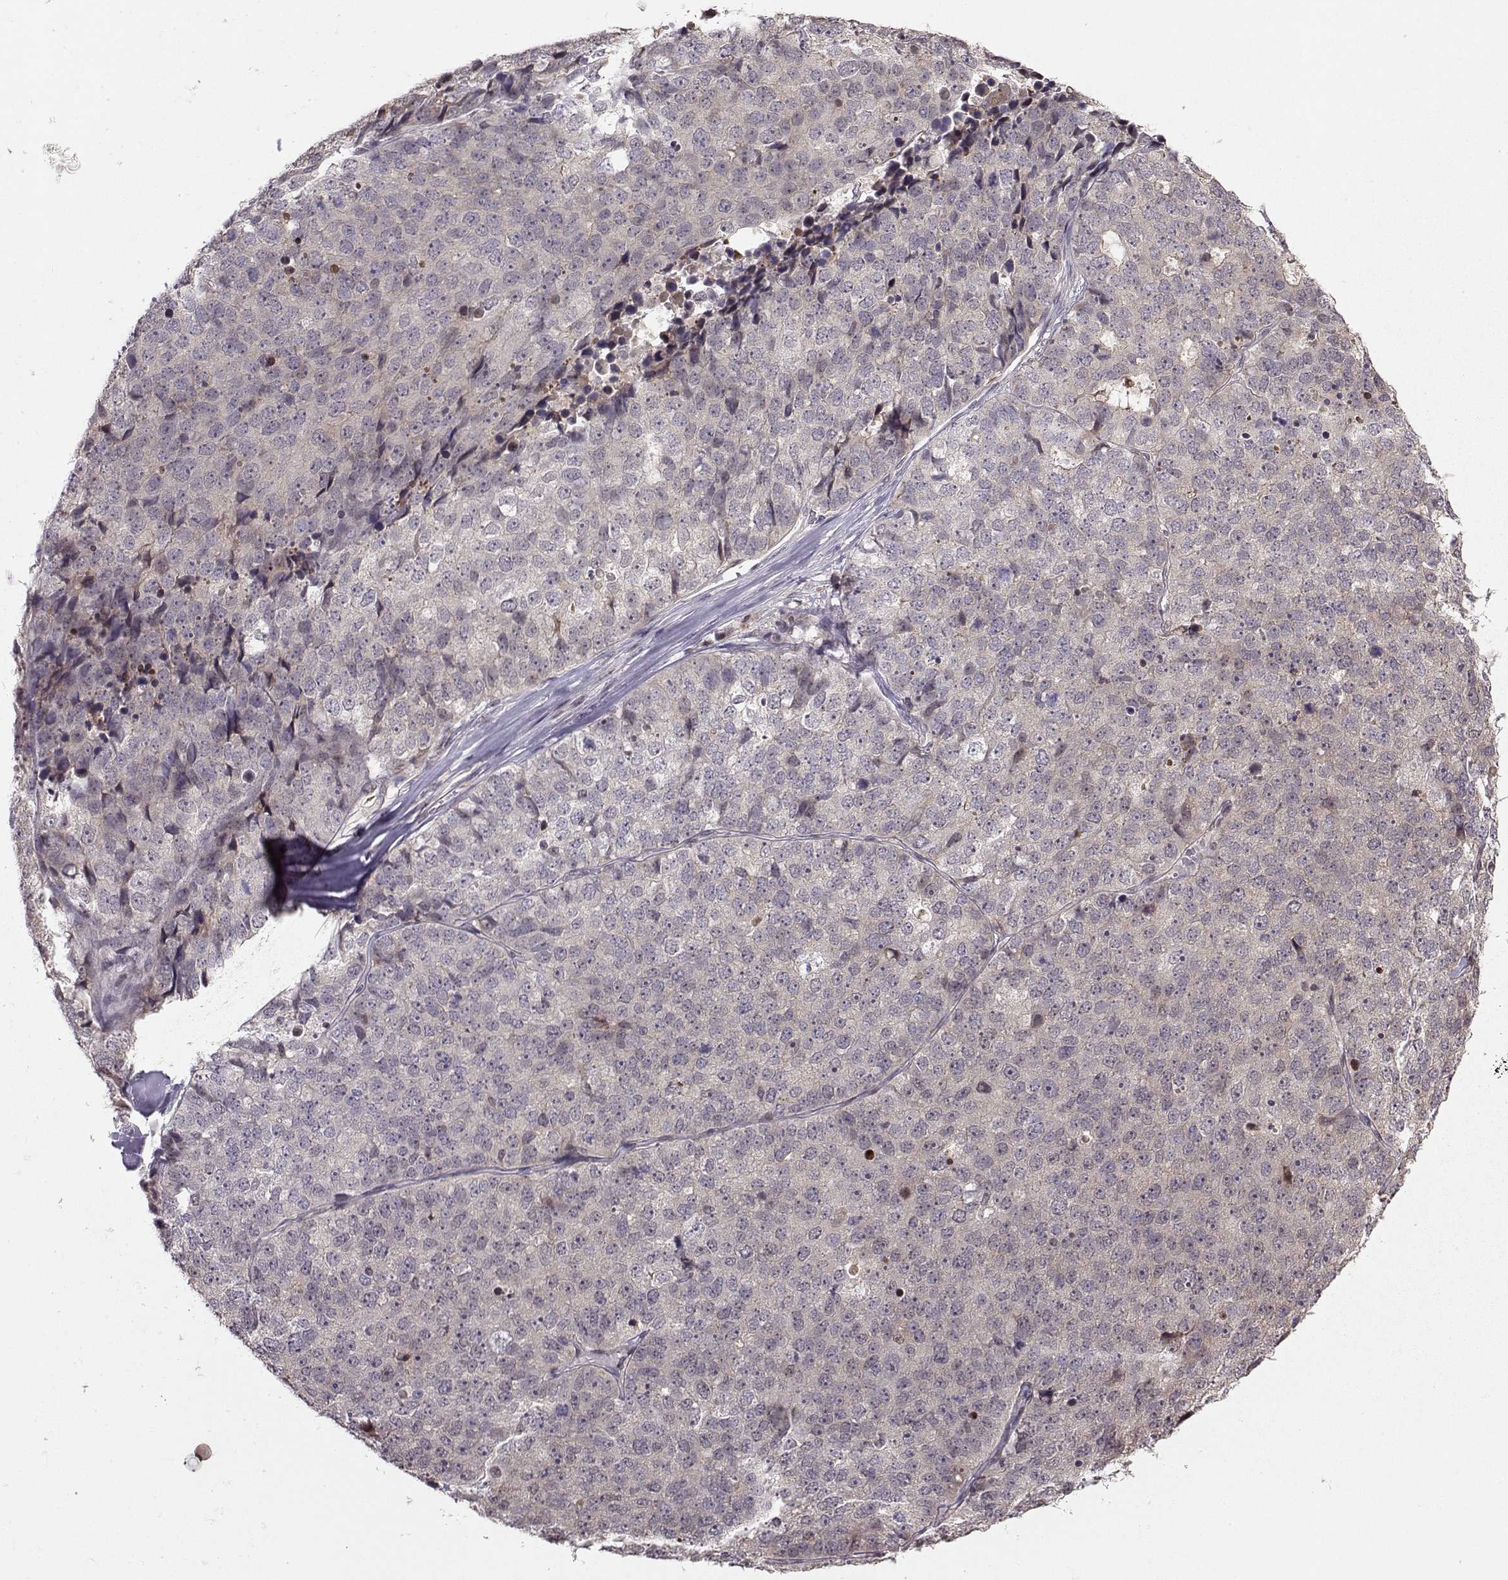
{"staining": {"intensity": "negative", "quantity": "none", "location": "none"}, "tissue": "stomach cancer", "cell_type": "Tumor cells", "image_type": "cancer", "snomed": [{"axis": "morphology", "description": "Adenocarcinoma, NOS"}, {"axis": "topography", "description": "Stomach"}], "caption": "High power microscopy micrograph of an IHC histopathology image of stomach adenocarcinoma, revealing no significant staining in tumor cells.", "gene": "PKP2", "patient": {"sex": "male", "age": 69}}